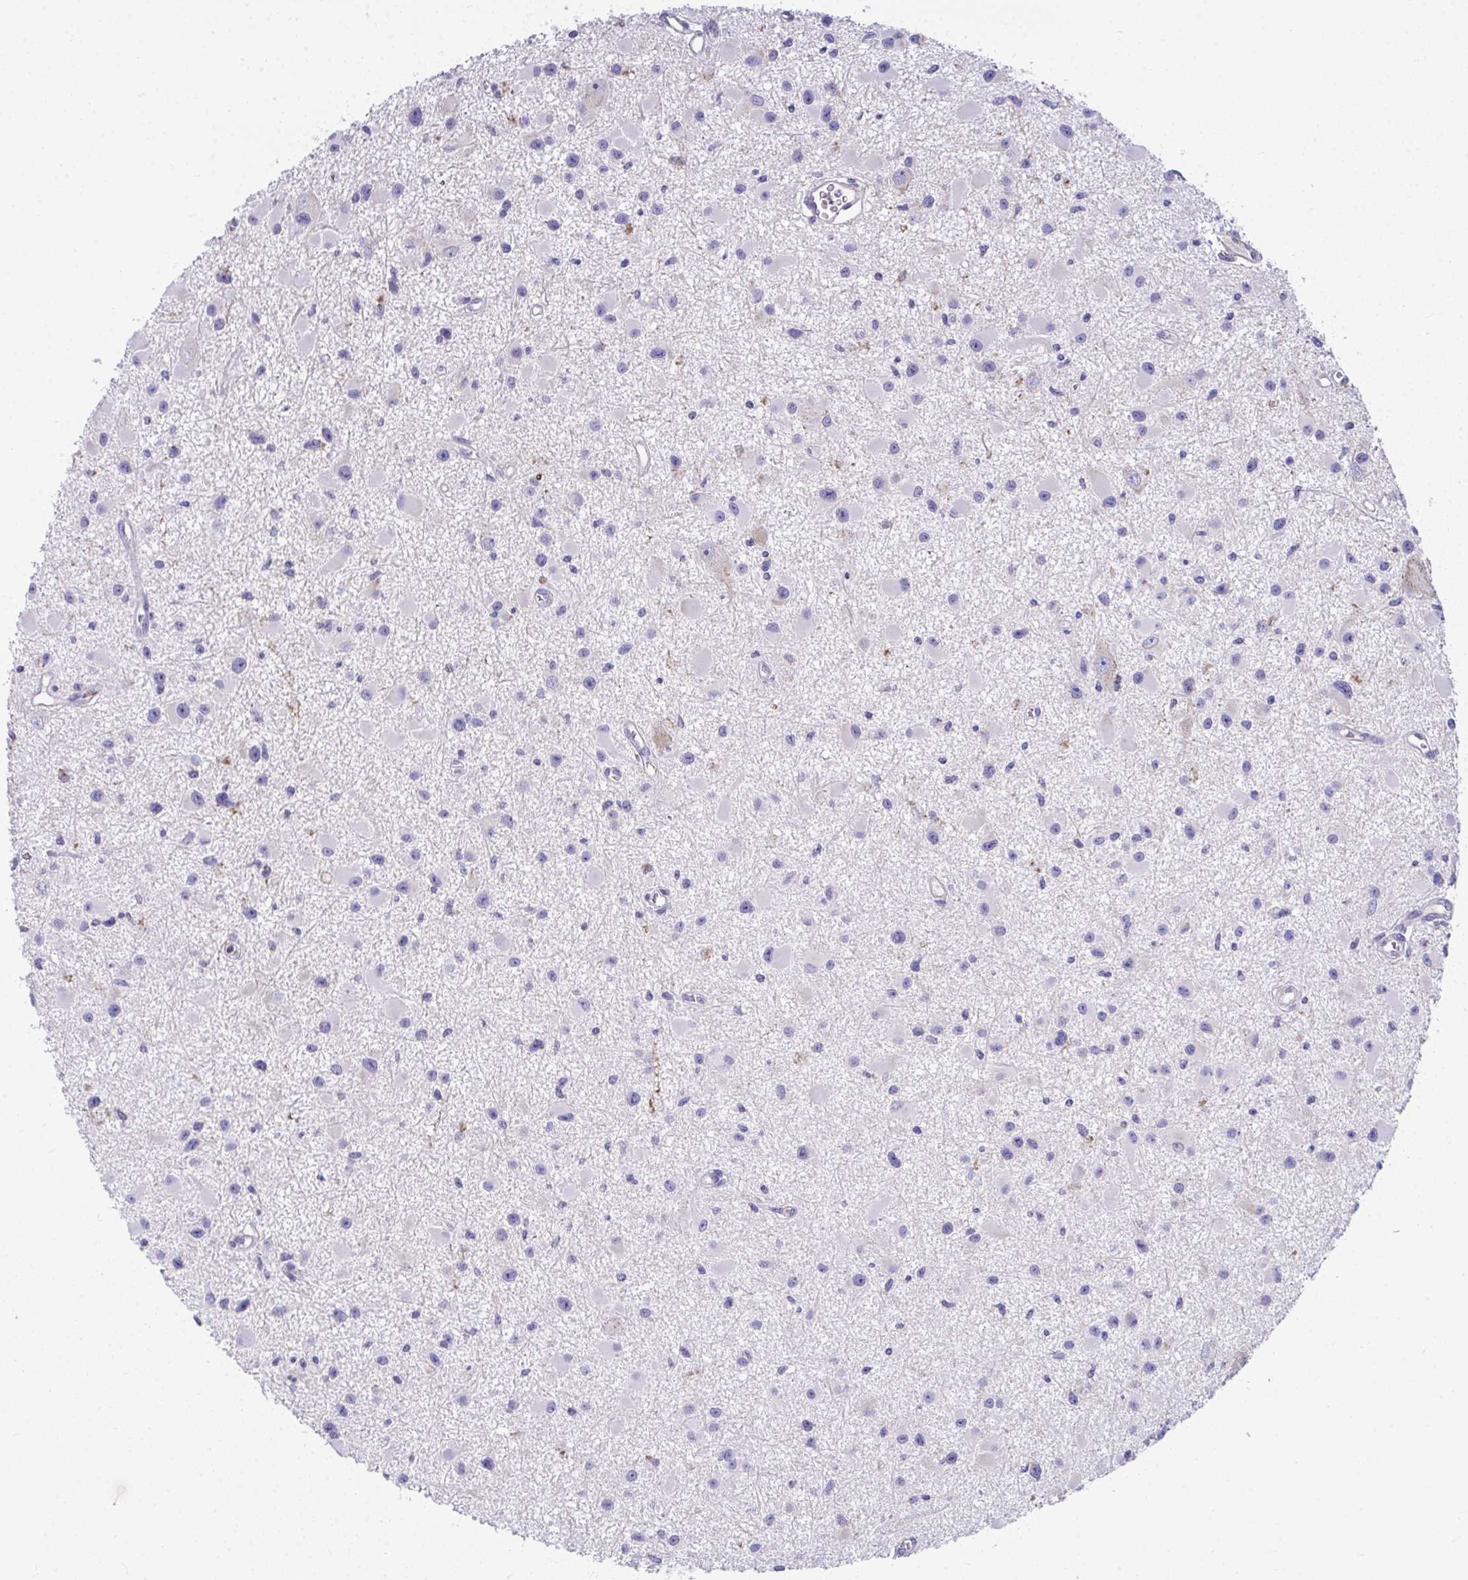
{"staining": {"intensity": "negative", "quantity": "none", "location": "none"}, "tissue": "glioma", "cell_type": "Tumor cells", "image_type": "cancer", "snomed": [{"axis": "morphology", "description": "Glioma, malignant, High grade"}, {"axis": "topography", "description": "Brain"}], "caption": "Tumor cells show no significant expression in malignant glioma (high-grade).", "gene": "COA5", "patient": {"sex": "male", "age": 54}}